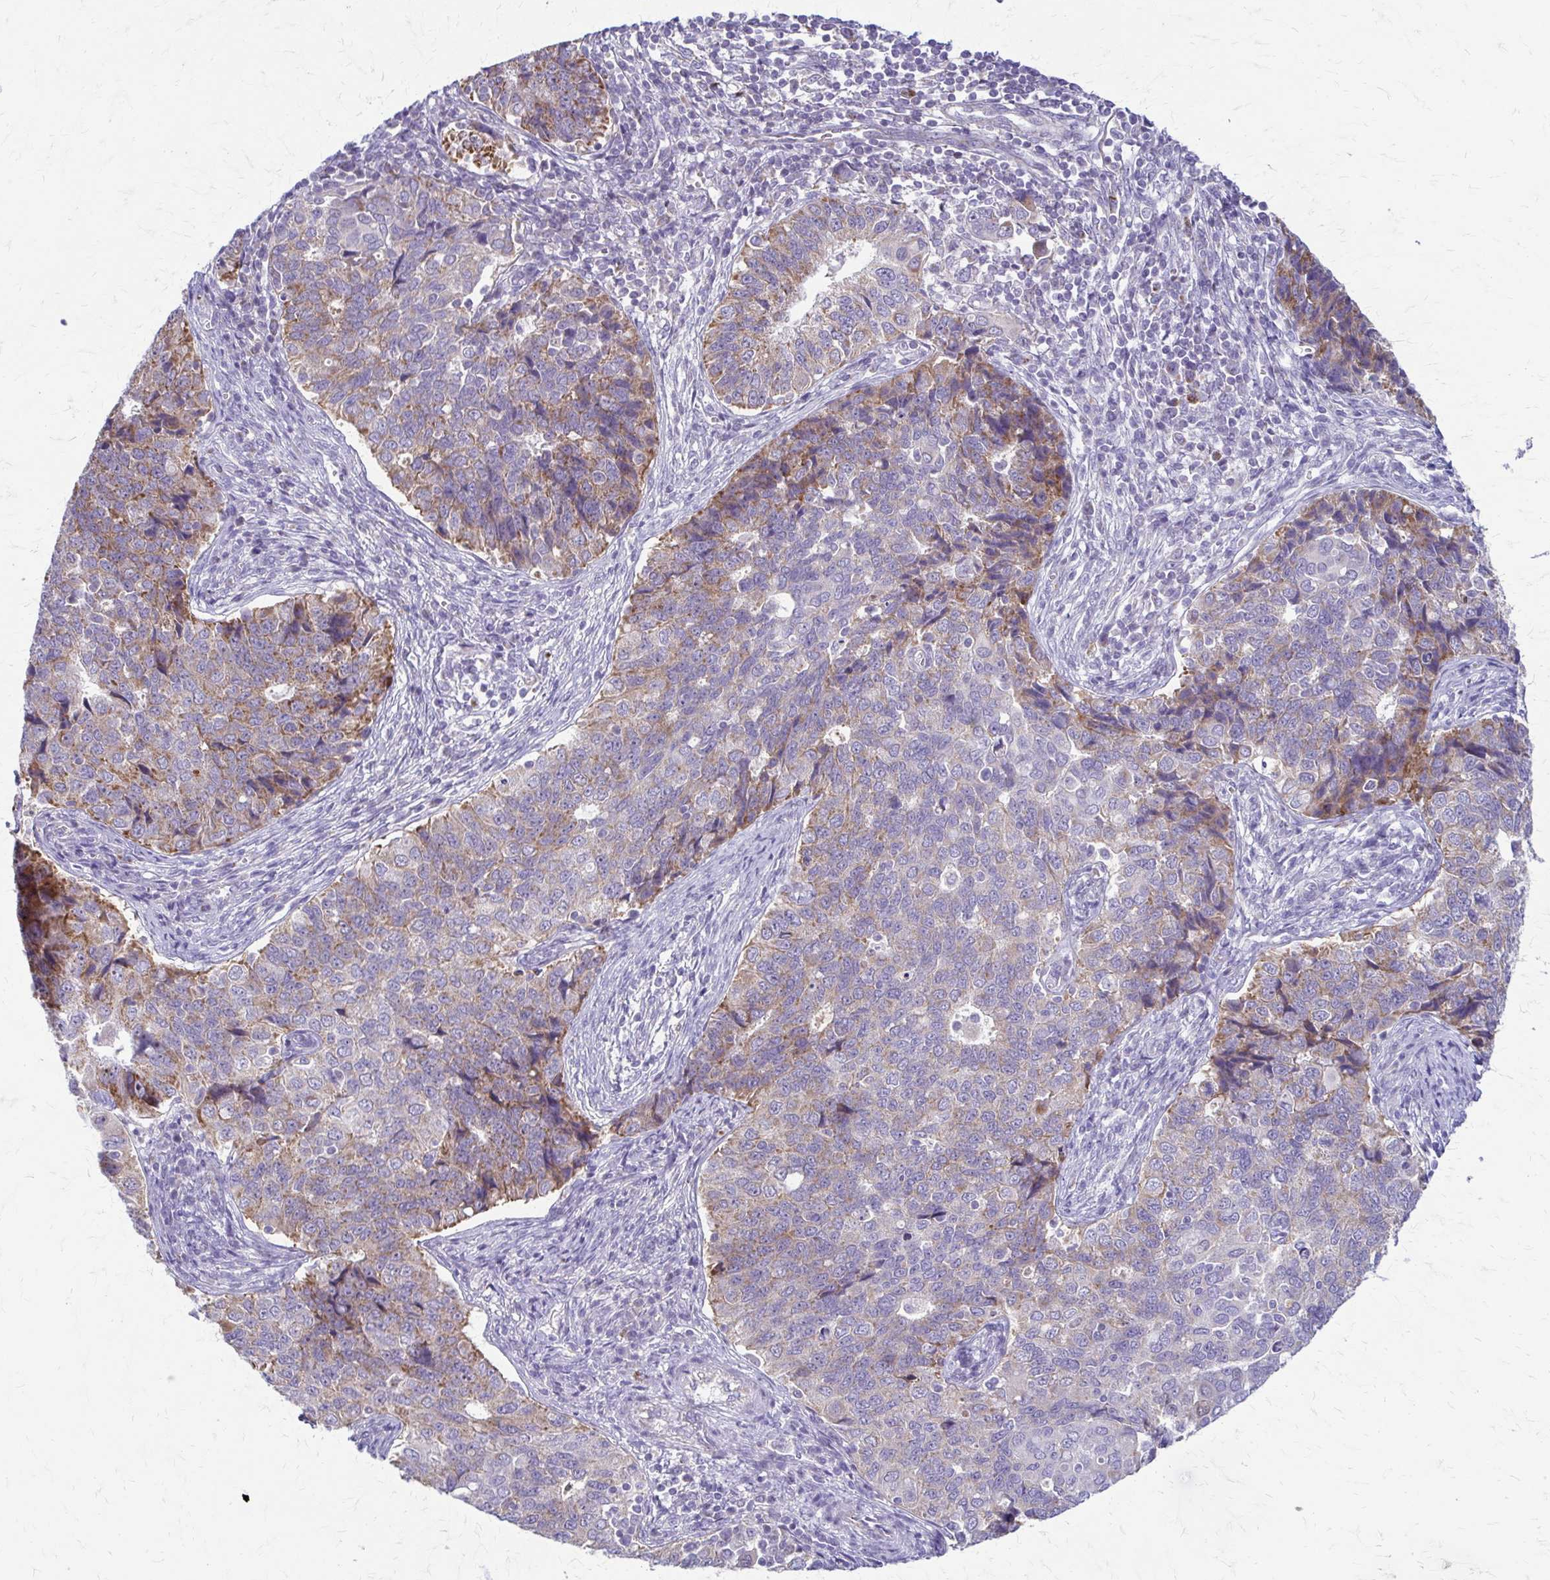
{"staining": {"intensity": "moderate", "quantity": "25%-75%", "location": "cytoplasmic/membranous"}, "tissue": "endometrial cancer", "cell_type": "Tumor cells", "image_type": "cancer", "snomed": [{"axis": "morphology", "description": "Adenocarcinoma, NOS"}, {"axis": "topography", "description": "Endometrium"}], "caption": "An immunohistochemistry (IHC) image of tumor tissue is shown. Protein staining in brown labels moderate cytoplasmic/membranous positivity in adenocarcinoma (endometrial) within tumor cells.", "gene": "SAMD13", "patient": {"sex": "female", "age": 43}}